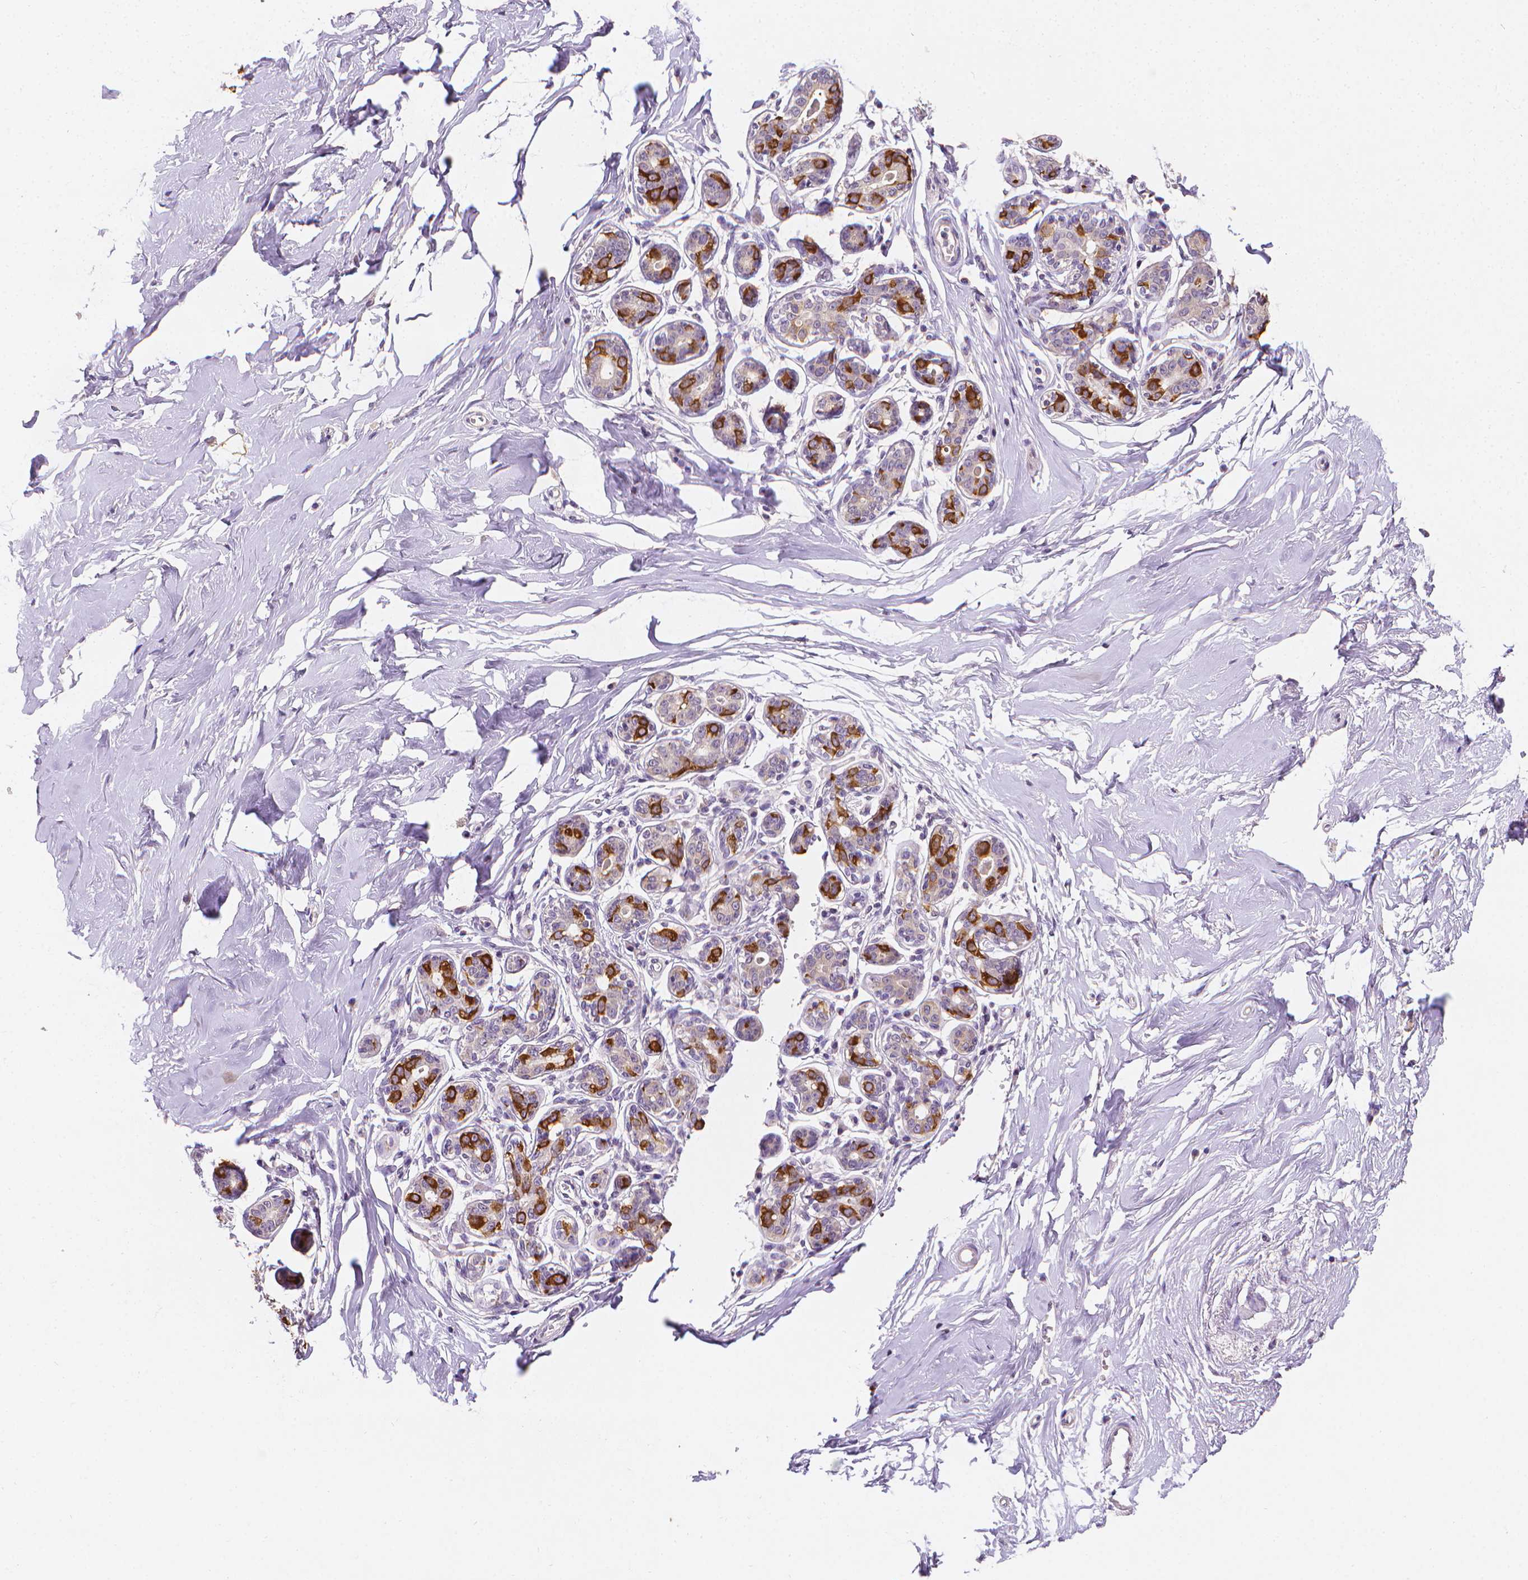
{"staining": {"intensity": "strong", "quantity": "25%-75%", "location": "cytoplasmic/membranous"}, "tissue": "breast", "cell_type": "Adipocytes", "image_type": "normal", "snomed": [{"axis": "morphology", "description": "Normal tissue, NOS"}, {"axis": "topography", "description": "Skin"}, {"axis": "topography", "description": "Breast"}], "caption": "Immunohistochemistry of benign human breast displays high levels of strong cytoplasmic/membranous positivity in approximately 25%-75% of adipocytes. Ihc stains the protein in brown and the nuclei are stained blue.", "gene": "FASN", "patient": {"sex": "female", "age": 43}}